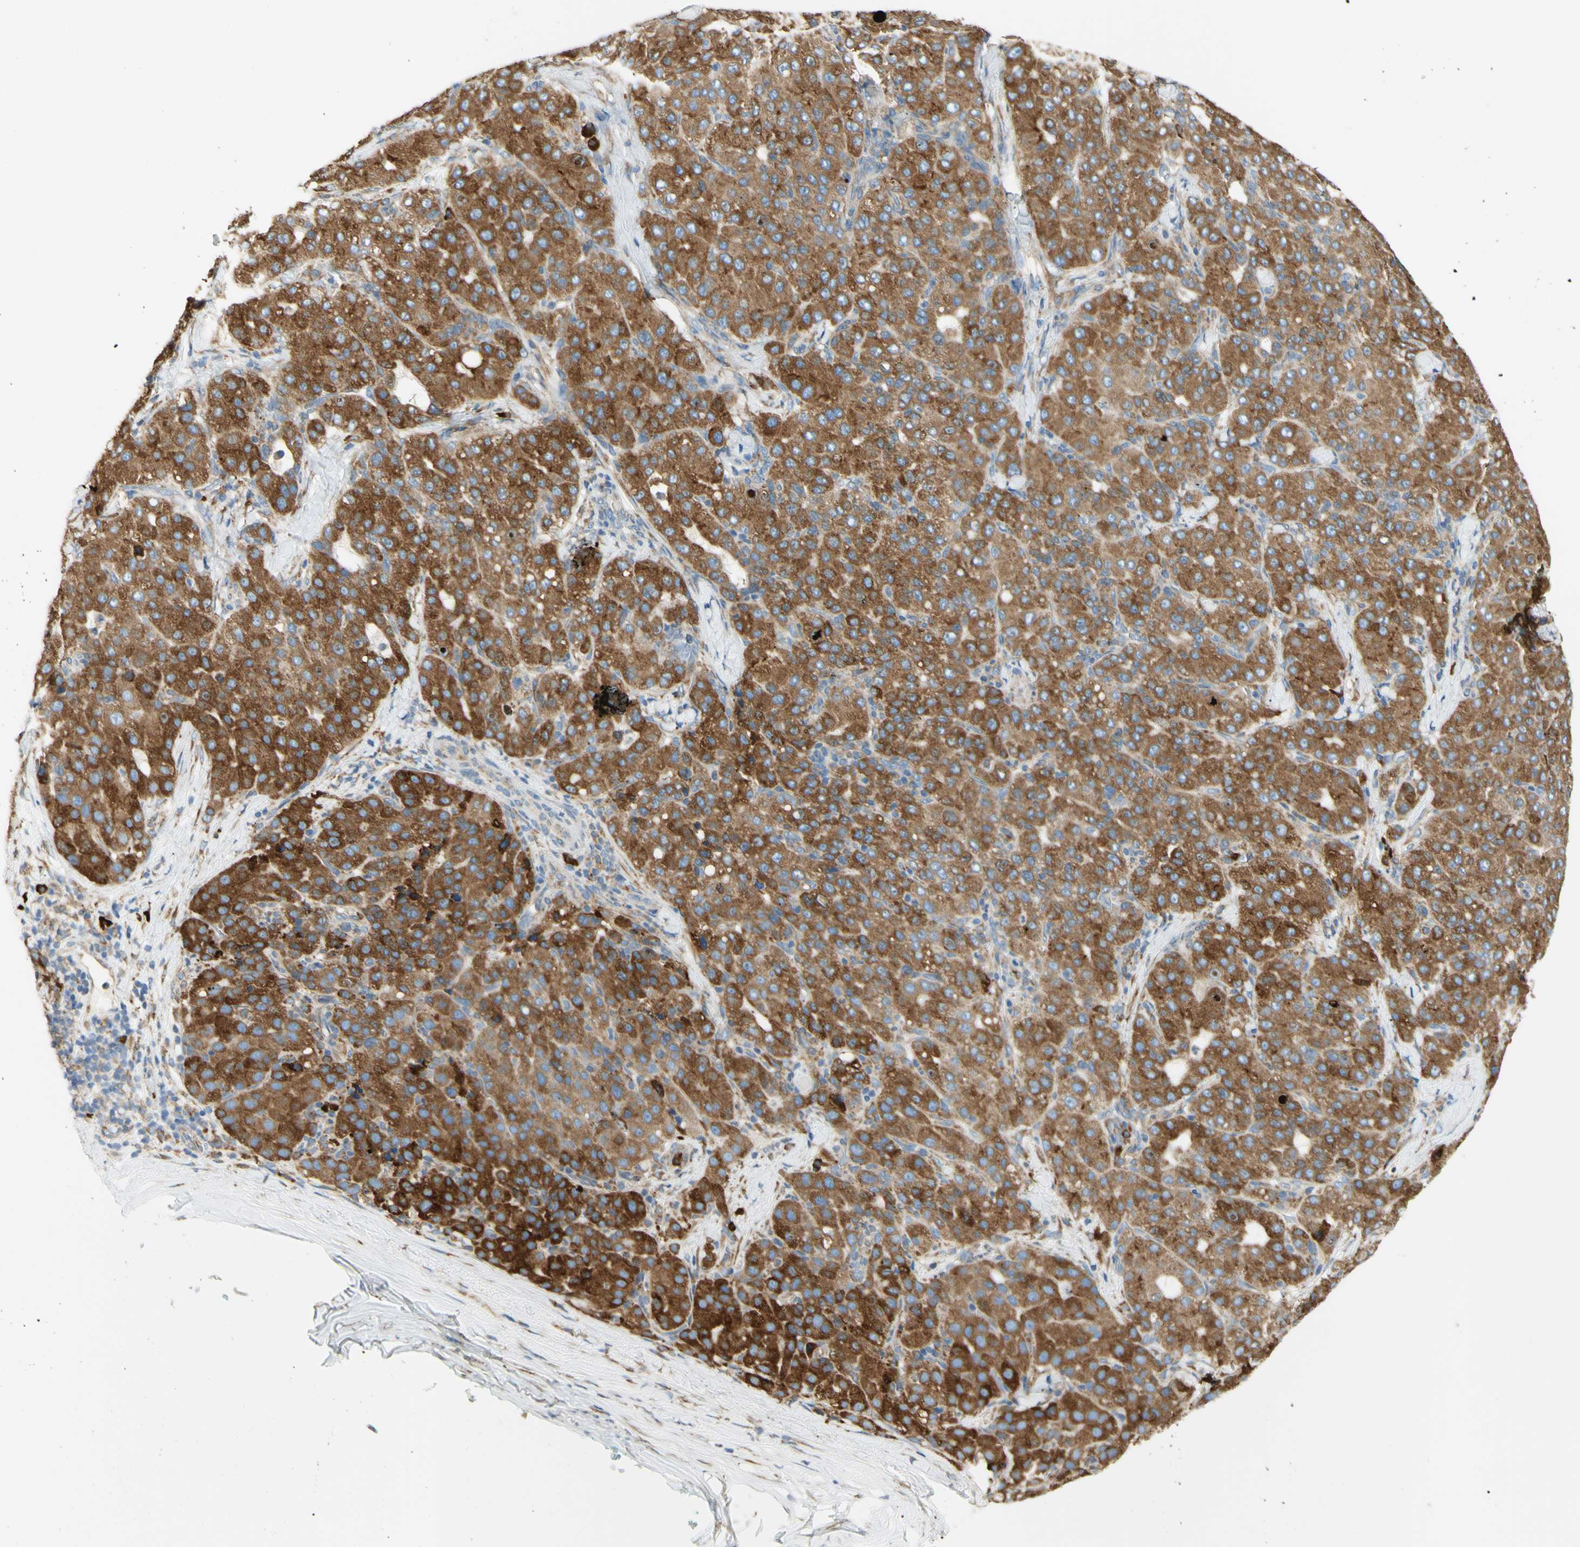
{"staining": {"intensity": "strong", "quantity": ">75%", "location": "cytoplasmic/membranous"}, "tissue": "liver cancer", "cell_type": "Tumor cells", "image_type": "cancer", "snomed": [{"axis": "morphology", "description": "Carcinoma, Hepatocellular, NOS"}, {"axis": "topography", "description": "Liver"}], "caption": "DAB (3,3'-diaminobenzidine) immunohistochemical staining of liver cancer (hepatocellular carcinoma) displays strong cytoplasmic/membranous protein staining in approximately >75% of tumor cells.", "gene": "MANF", "patient": {"sex": "male", "age": 65}}